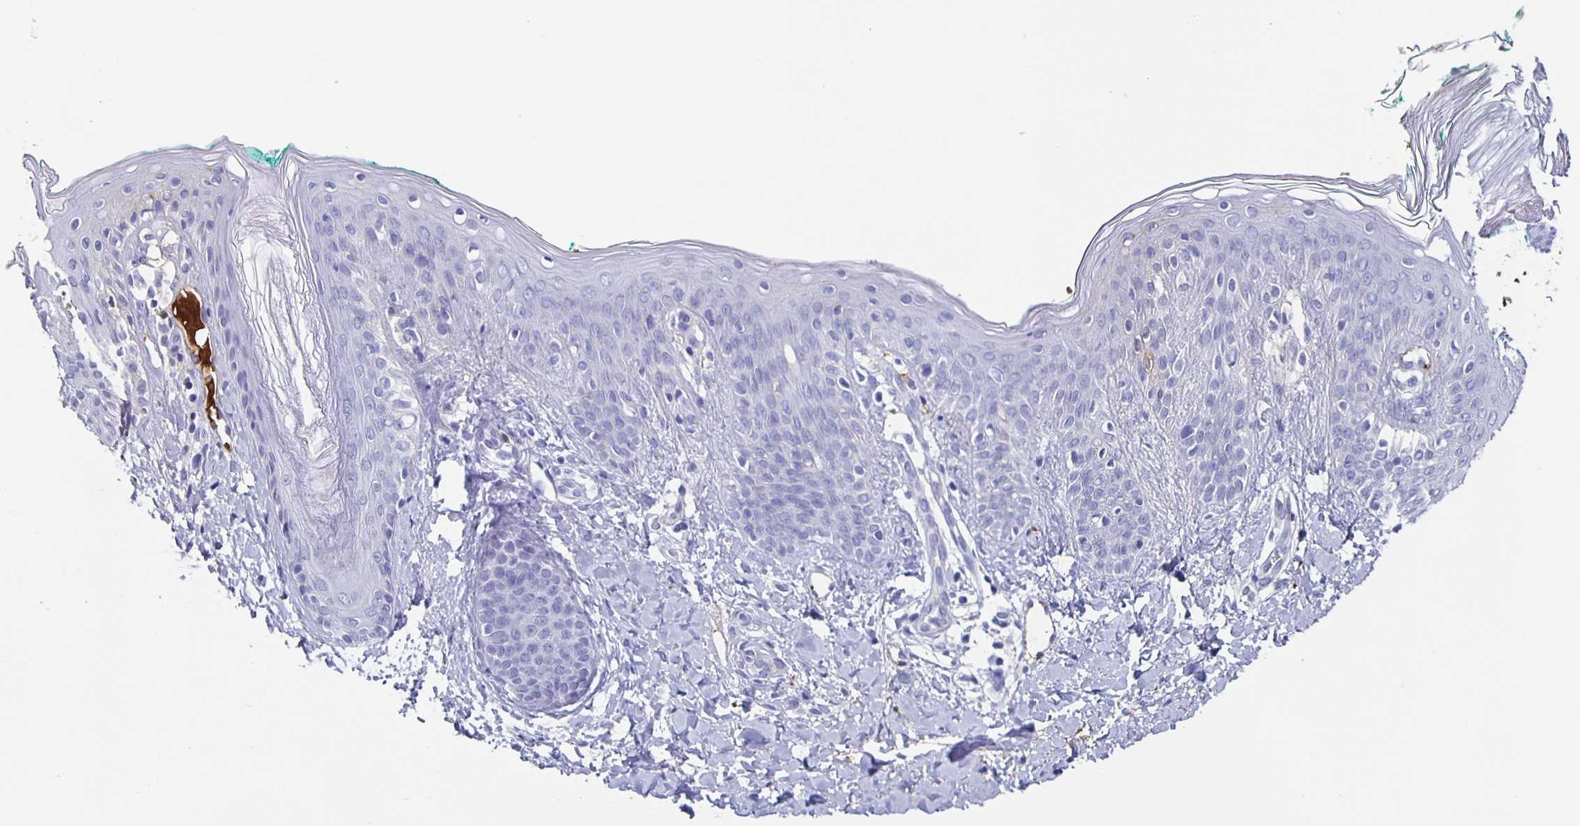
{"staining": {"intensity": "negative", "quantity": "none", "location": "none"}, "tissue": "skin", "cell_type": "Fibroblasts", "image_type": "normal", "snomed": [{"axis": "morphology", "description": "Normal tissue, NOS"}, {"axis": "topography", "description": "Skin"}], "caption": "Immunohistochemical staining of normal skin displays no significant staining in fibroblasts. The staining was performed using DAB to visualize the protein expression in brown, while the nuclei were stained in blue with hematoxylin (Magnification: 20x).", "gene": "FGA", "patient": {"sex": "male", "age": 16}}